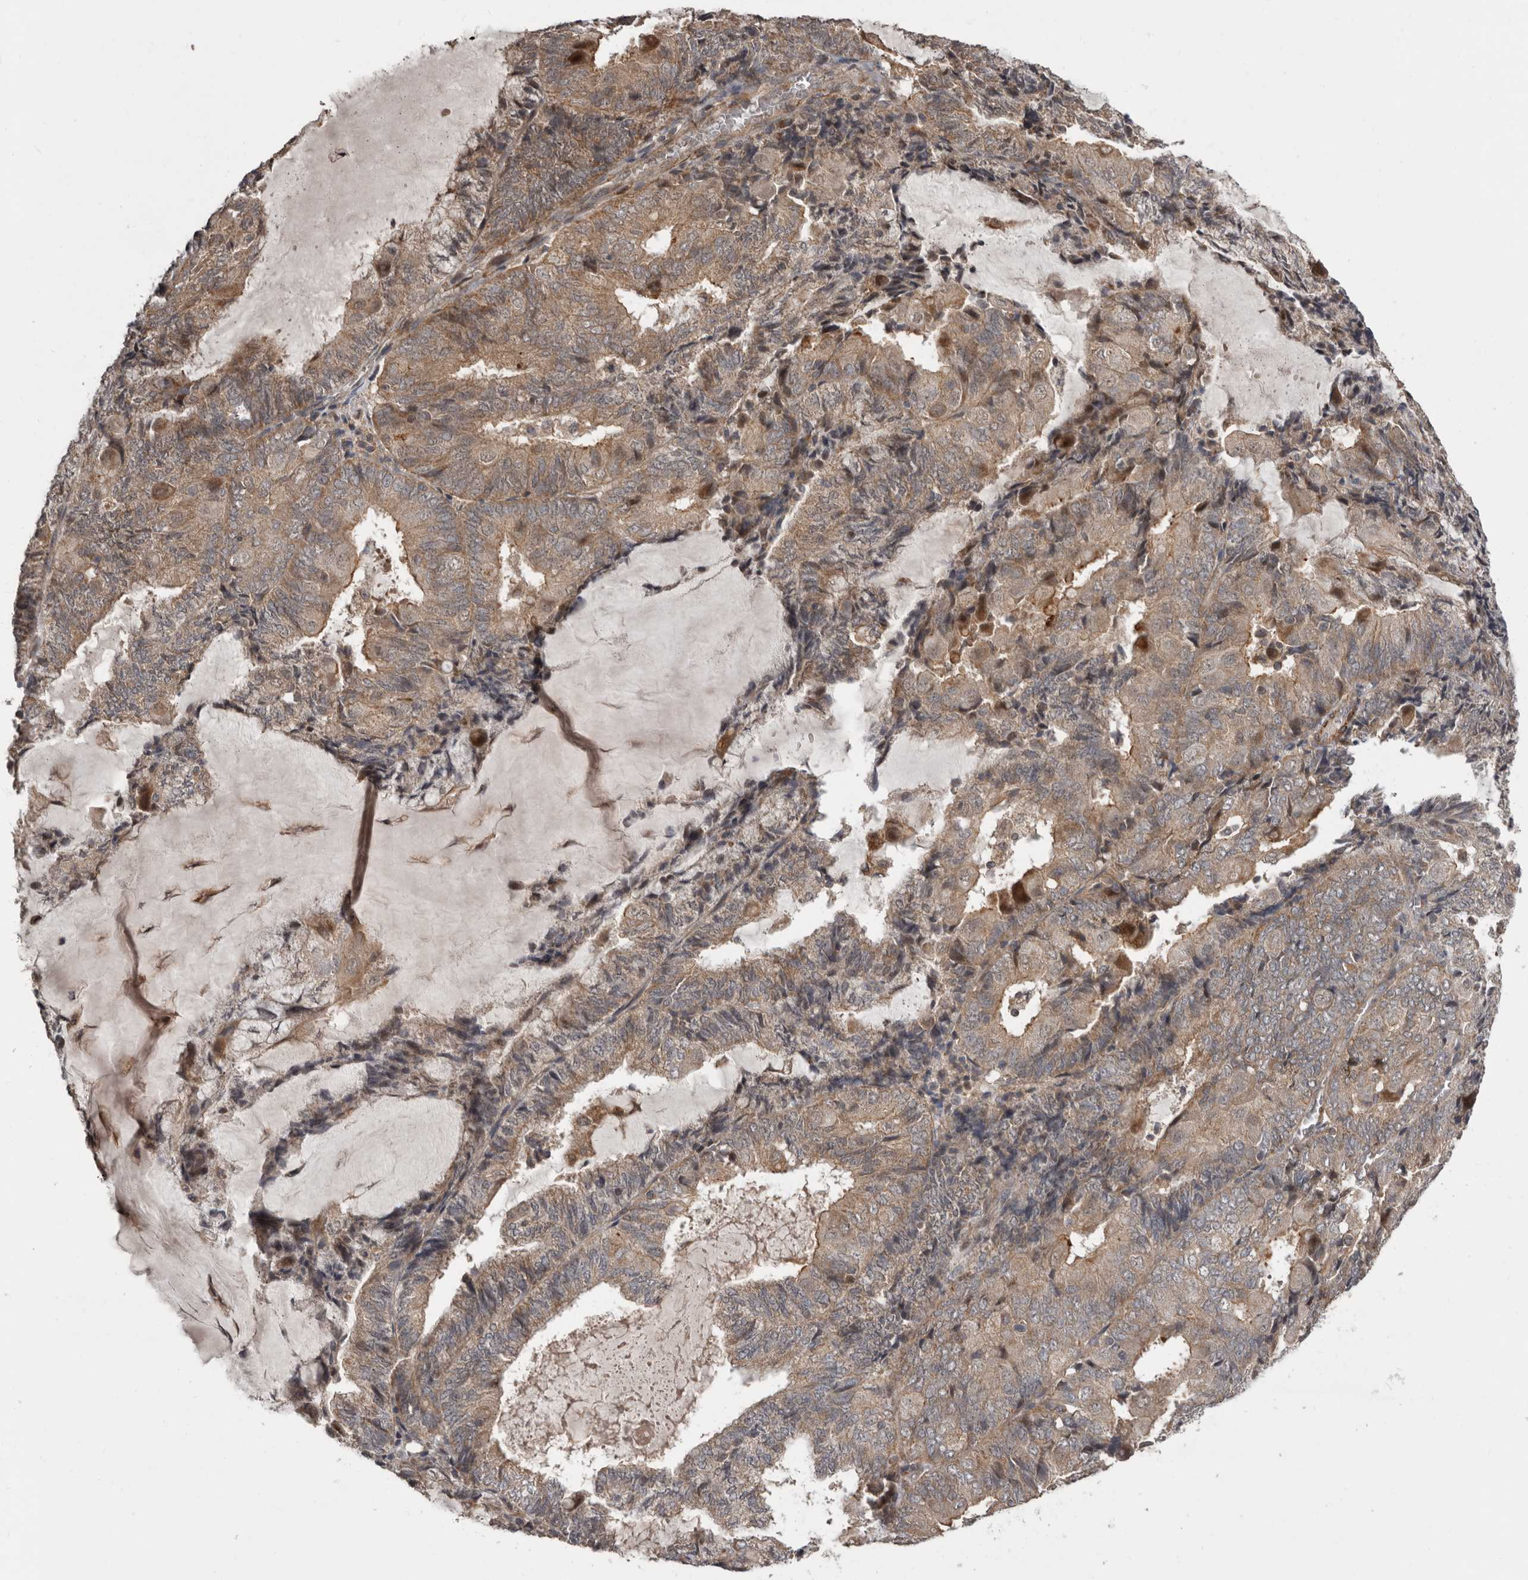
{"staining": {"intensity": "moderate", "quantity": ">75%", "location": "cytoplasmic/membranous"}, "tissue": "endometrial cancer", "cell_type": "Tumor cells", "image_type": "cancer", "snomed": [{"axis": "morphology", "description": "Adenocarcinoma, NOS"}, {"axis": "topography", "description": "Endometrium"}], "caption": "Endometrial adenocarcinoma was stained to show a protein in brown. There is medium levels of moderate cytoplasmic/membranous positivity in approximately >75% of tumor cells. Immunohistochemistry (ihc) stains the protein of interest in brown and the nuclei are stained blue.", "gene": "FGFR4", "patient": {"sex": "female", "age": 81}}